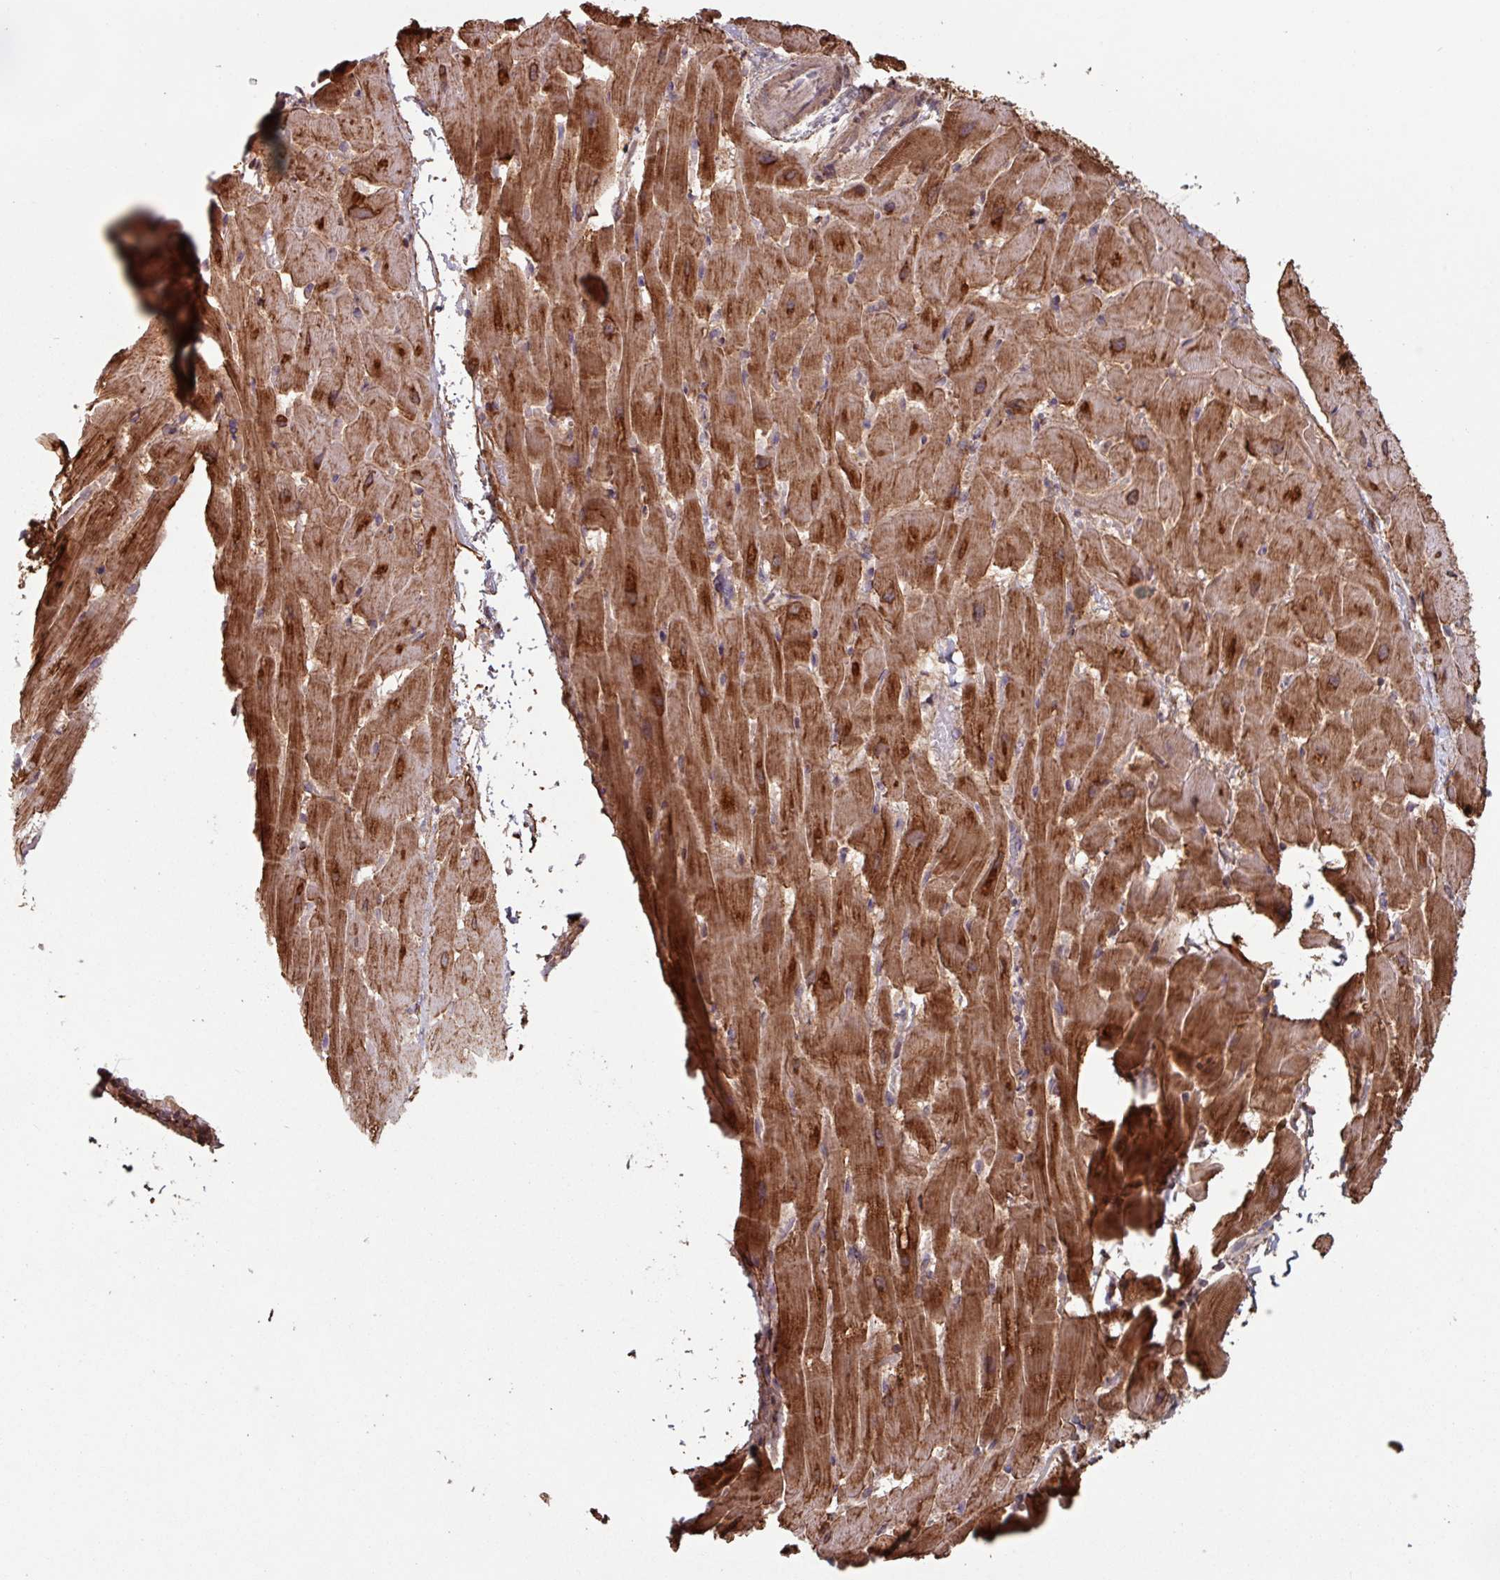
{"staining": {"intensity": "strong", "quantity": ">75%", "location": "cytoplasmic/membranous"}, "tissue": "heart muscle", "cell_type": "Cardiomyocytes", "image_type": "normal", "snomed": [{"axis": "morphology", "description": "Normal tissue, NOS"}, {"axis": "topography", "description": "Heart"}], "caption": "Immunohistochemical staining of unremarkable human heart muscle displays >75% levels of strong cytoplasmic/membranous protein staining in about >75% of cardiomyocytes.", "gene": "COX7C", "patient": {"sex": "male", "age": 37}}